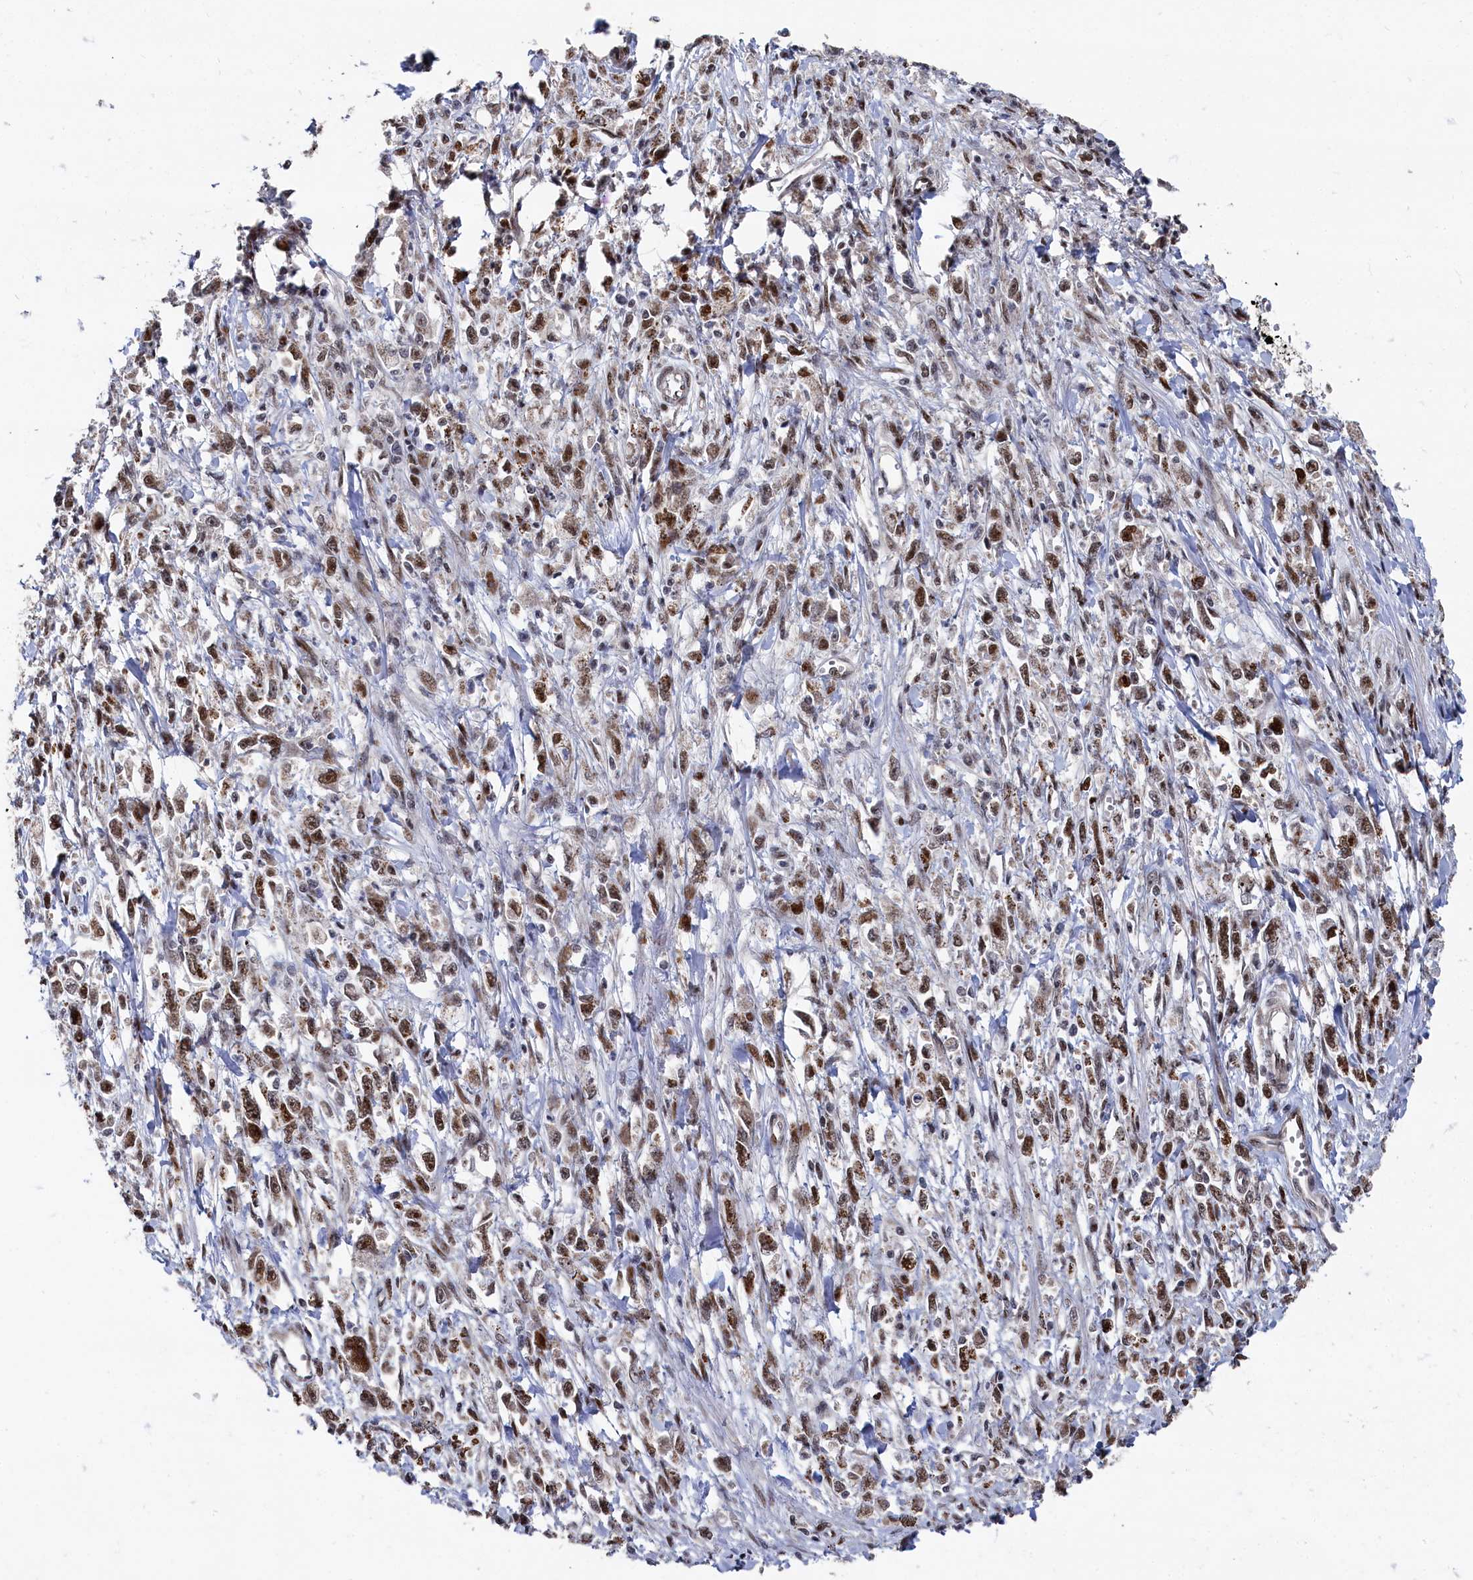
{"staining": {"intensity": "moderate", "quantity": ">75%", "location": "nuclear"}, "tissue": "stomach cancer", "cell_type": "Tumor cells", "image_type": "cancer", "snomed": [{"axis": "morphology", "description": "Adenocarcinoma, NOS"}, {"axis": "topography", "description": "Stomach"}], "caption": "Moderate nuclear staining is identified in approximately >75% of tumor cells in adenocarcinoma (stomach). Nuclei are stained in blue.", "gene": "BUB3", "patient": {"sex": "female", "age": 59}}